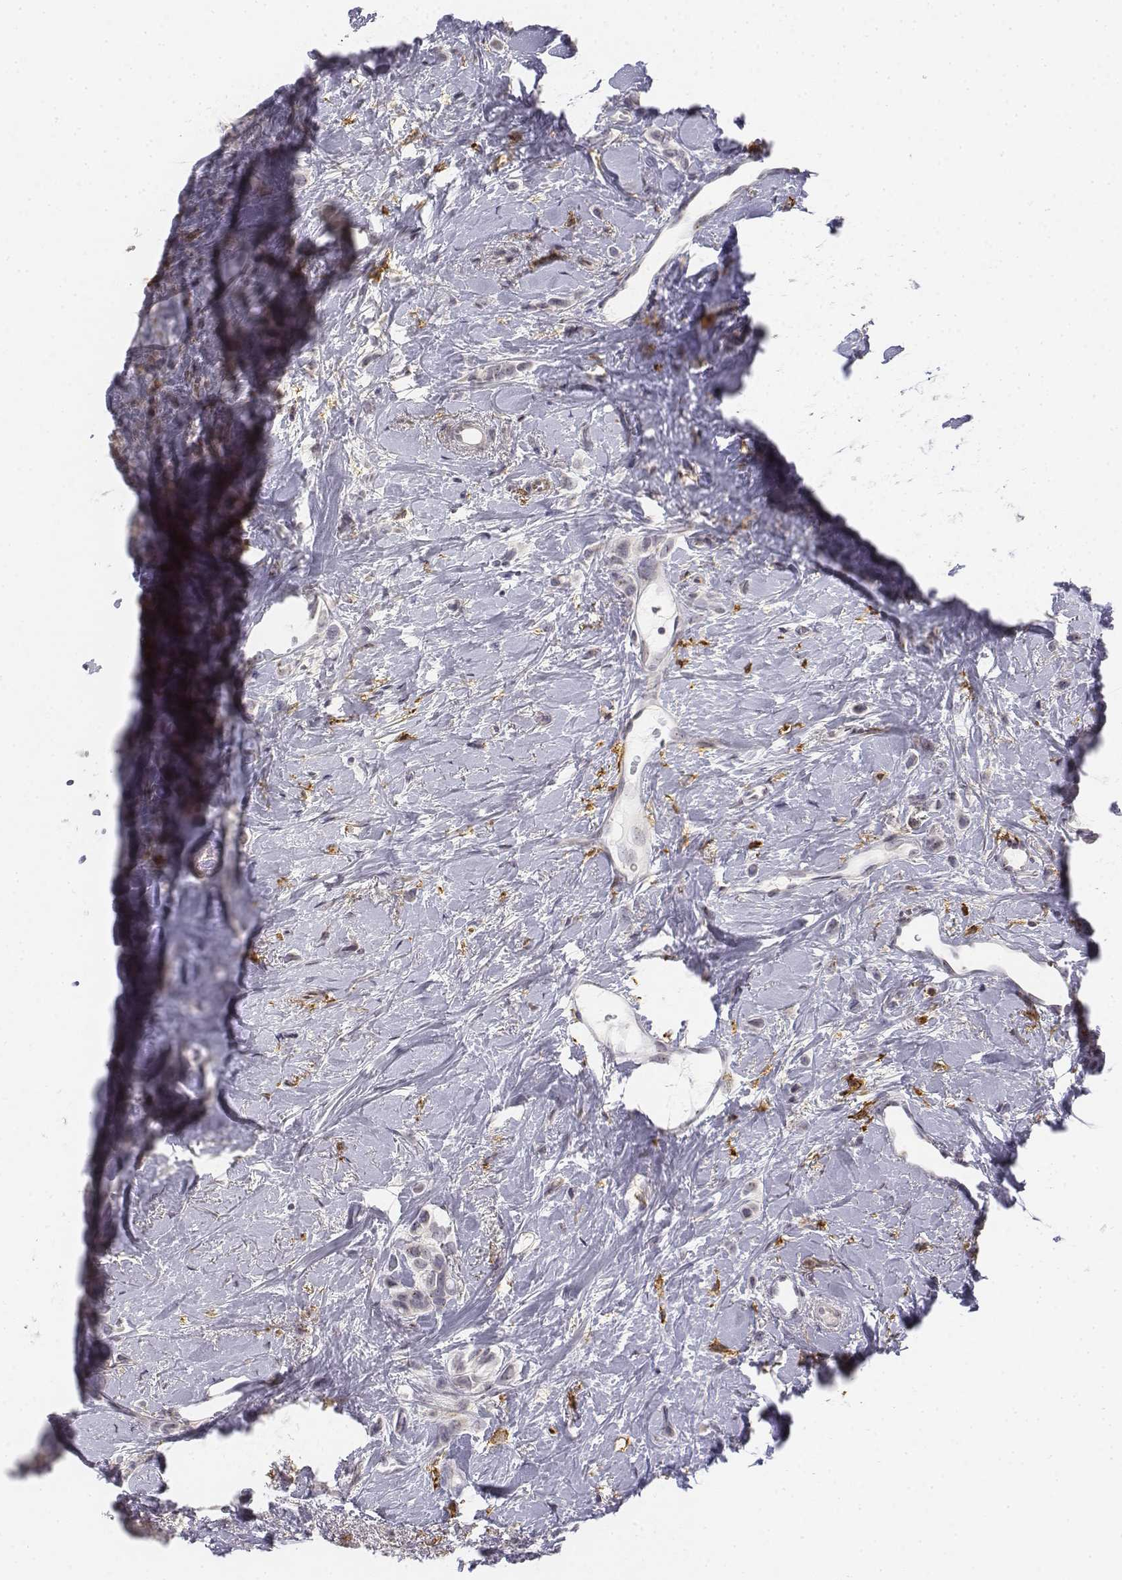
{"staining": {"intensity": "negative", "quantity": "none", "location": "none"}, "tissue": "breast cancer", "cell_type": "Tumor cells", "image_type": "cancer", "snomed": [{"axis": "morphology", "description": "Lobular carcinoma"}, {"axis": "topography", "description": "Breast"}], "caption": "IHC of human breast cancer (lobular carcinoma) exhibits no staining in tumor cells.", "gene": "CD14", "patient": {"sex": "female", "age": 66}}